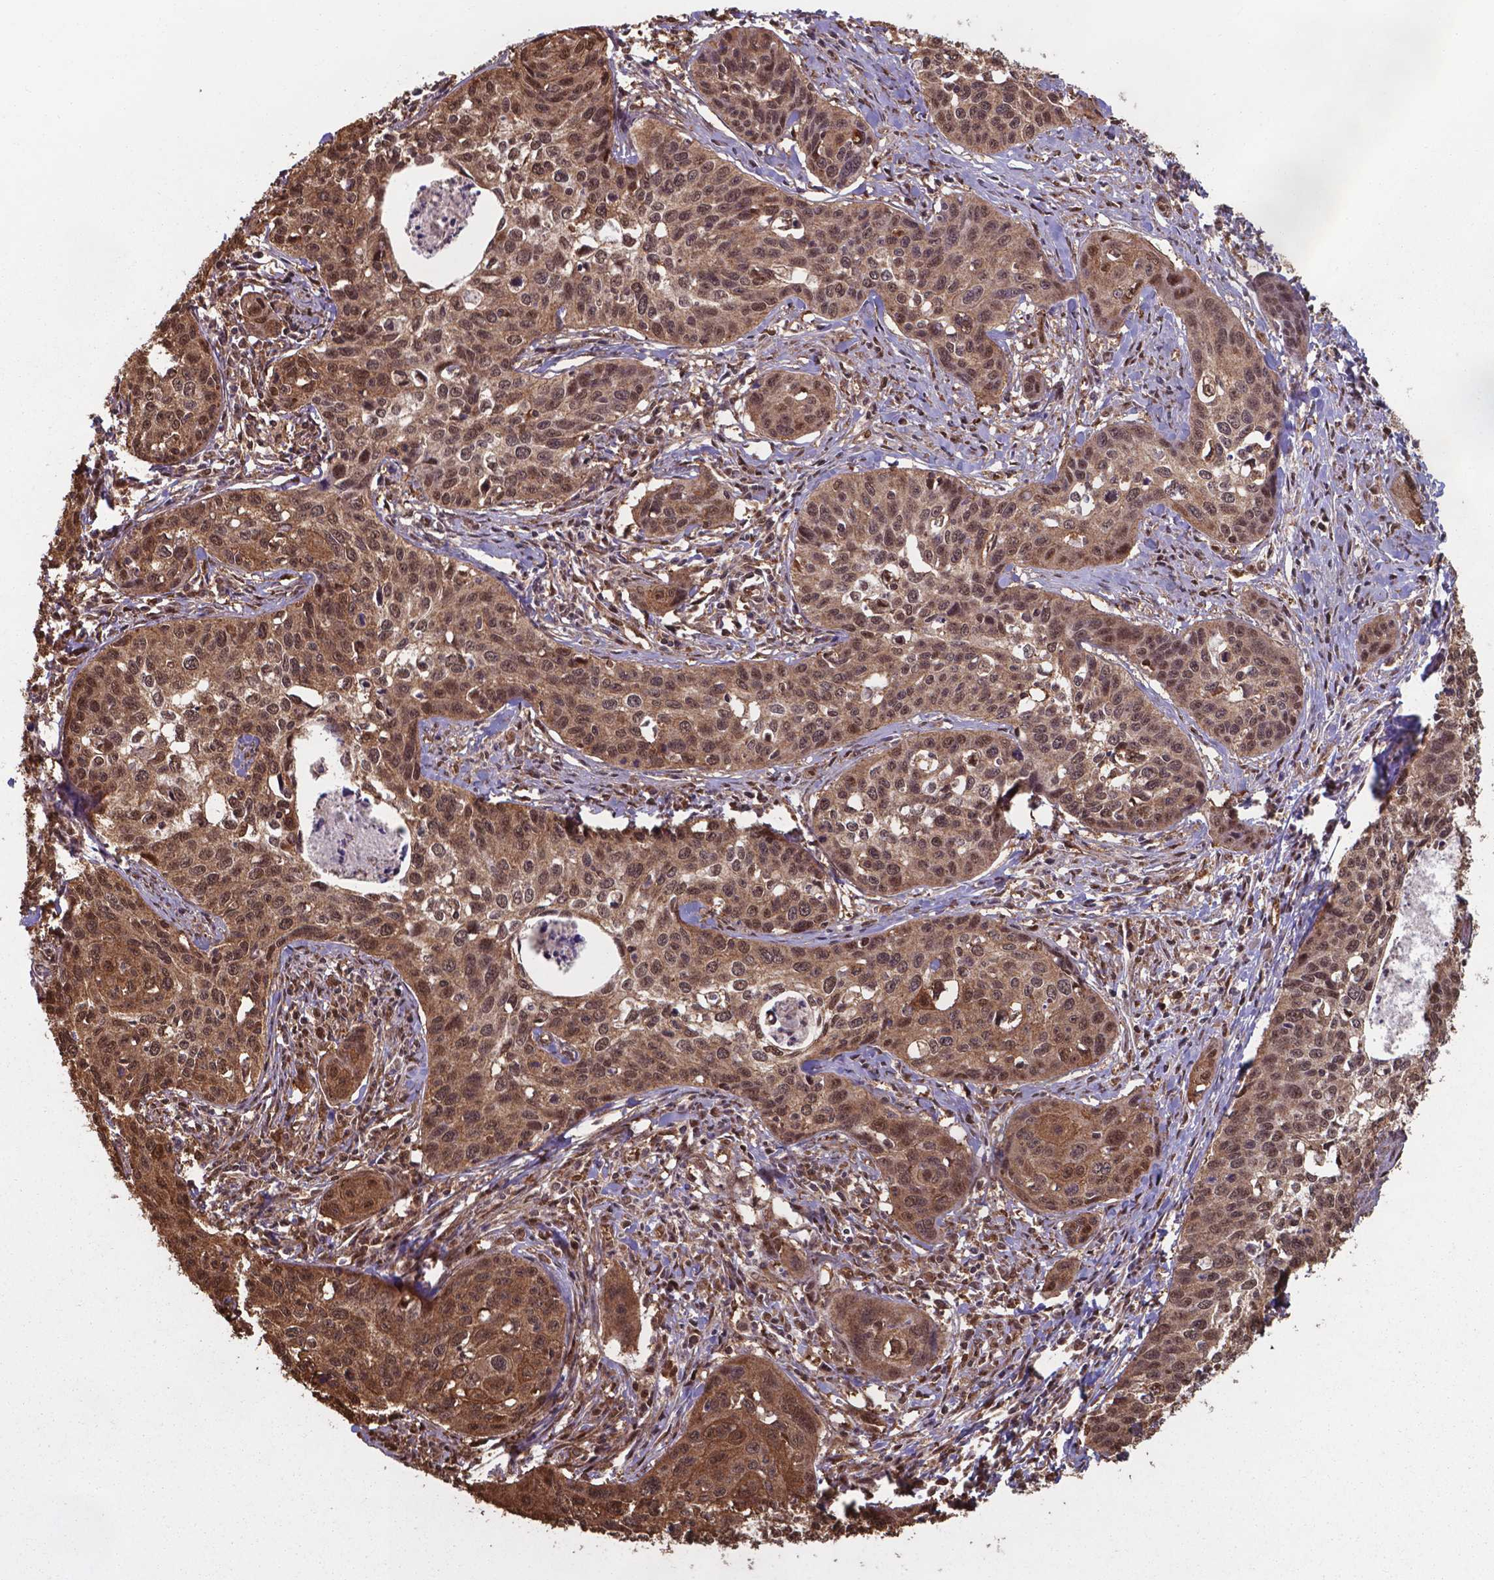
{"staining": {"intensity": "moderate", "quantity": ">75%", "location": "cytoplasmic/membranous,nuclear"}, "tissue": "cervical cancer", "cell_type": "Tumor cells", "image_type": "cancer", "snomed": [{"axis": "morphology", "description": "Squamous cell carcinoma, NOS"}, {"axis": "topography", "description": "Cervix"}], "caption": "Immunohistochemical staining of cervical cancer (squamous cell carcinoma) reveals moderate cytoplasmic/membranous and nuclear protein staining in about >75% of tumor cells. (Stains: DAB (3,3'-diaminobenzidine) in brown, nuclei in blue, Microscopy: brightfield microscopy at high magnification).", "gene": "CHP2", "patient": {"sex": "female", "age": 31}}